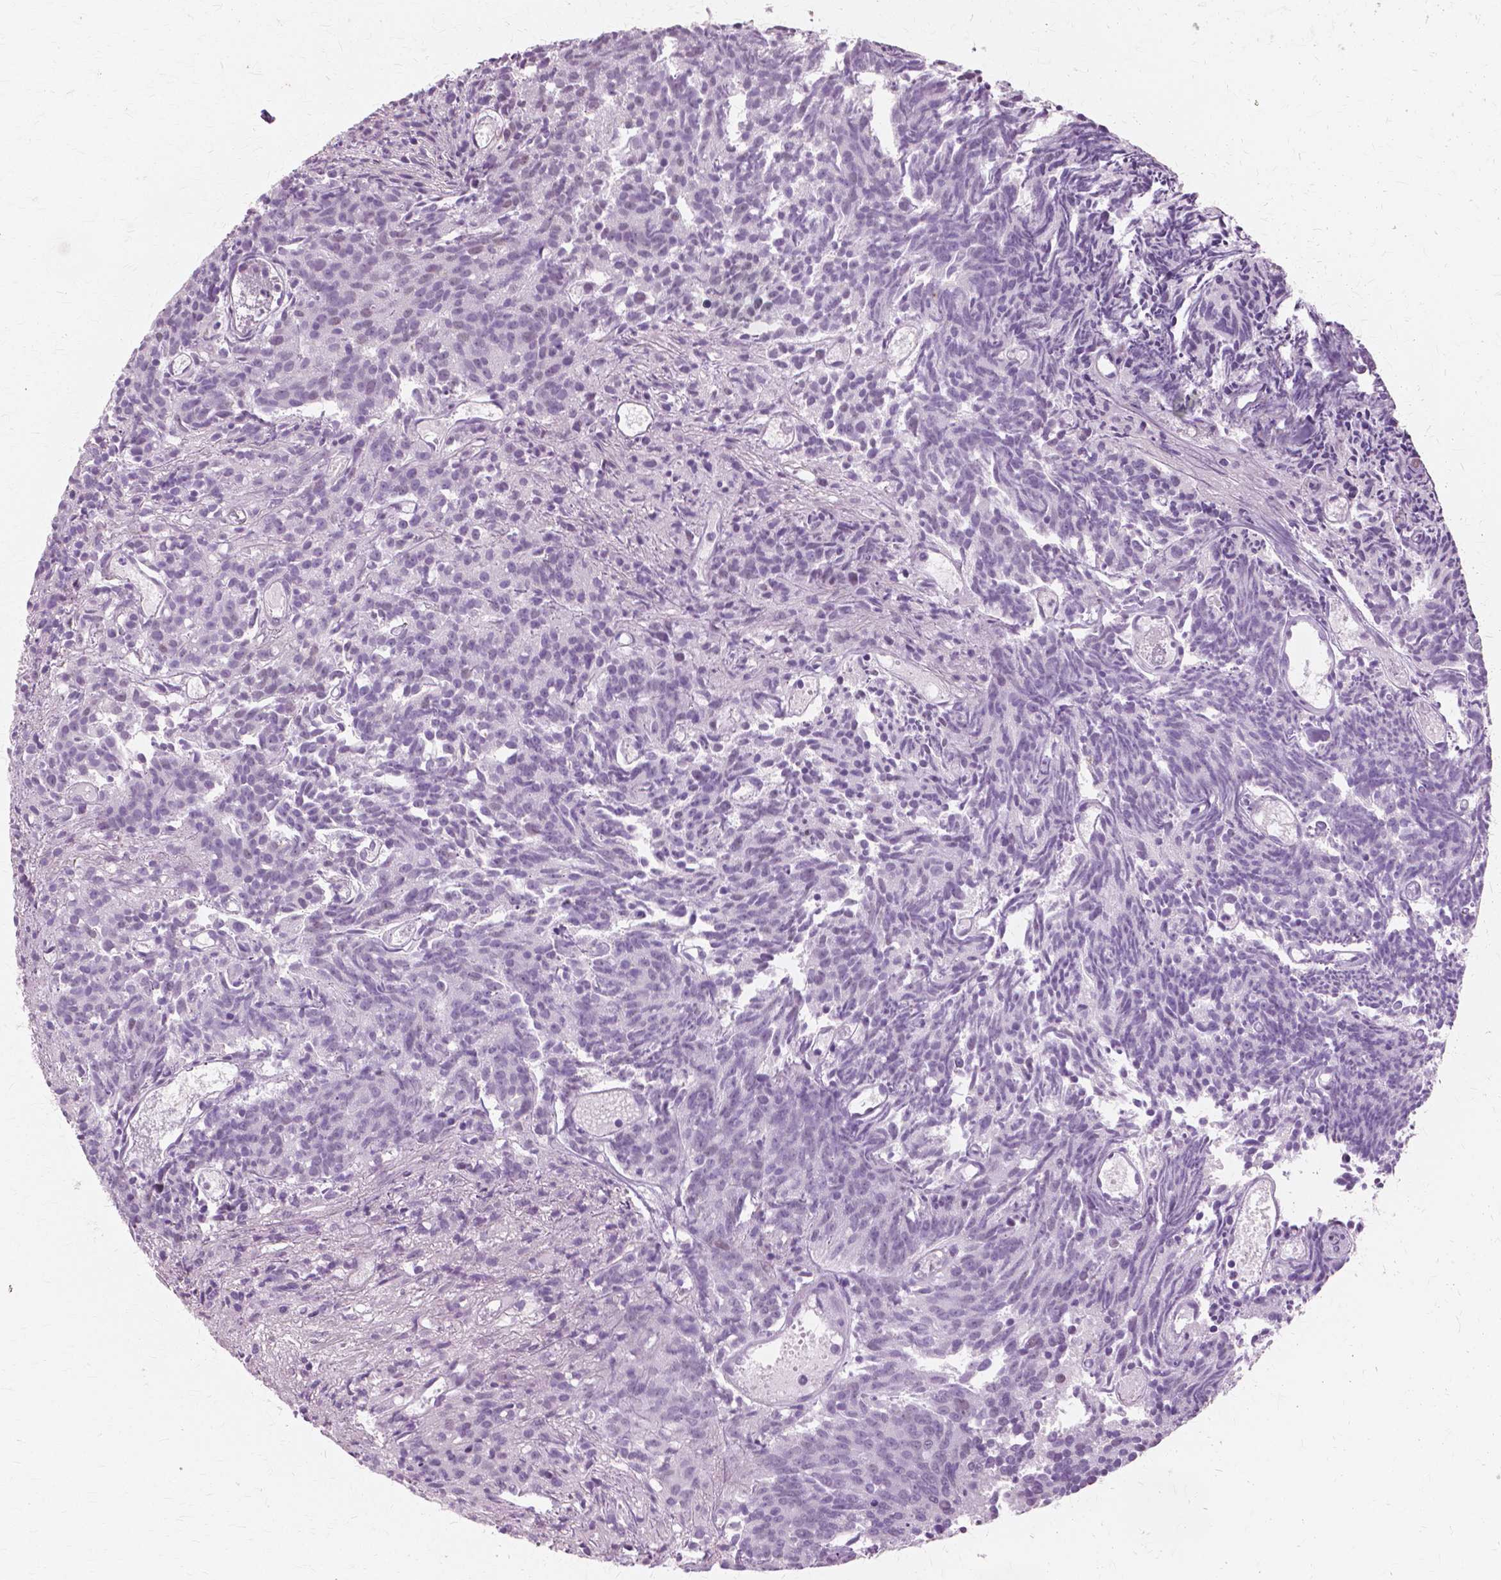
{"staining": {"intensity": "negative", "quantity": "none", "location": "none"}, "tissue": "prostate cancer", "cell_type": "Tumor cells", "image_type": "cancer", "snomed": [{"axis": "morphology", "description": "Adenocarcinoma, High grade"}, {"axis": "topography", "description": "Prostate"}], "caption": "The histopathology image reveals no staining of tumor cells in prostate adenocarcinoma (high-grade).", "gene": "SFTPD", "patient": {"sex": "male", "age": 58}}